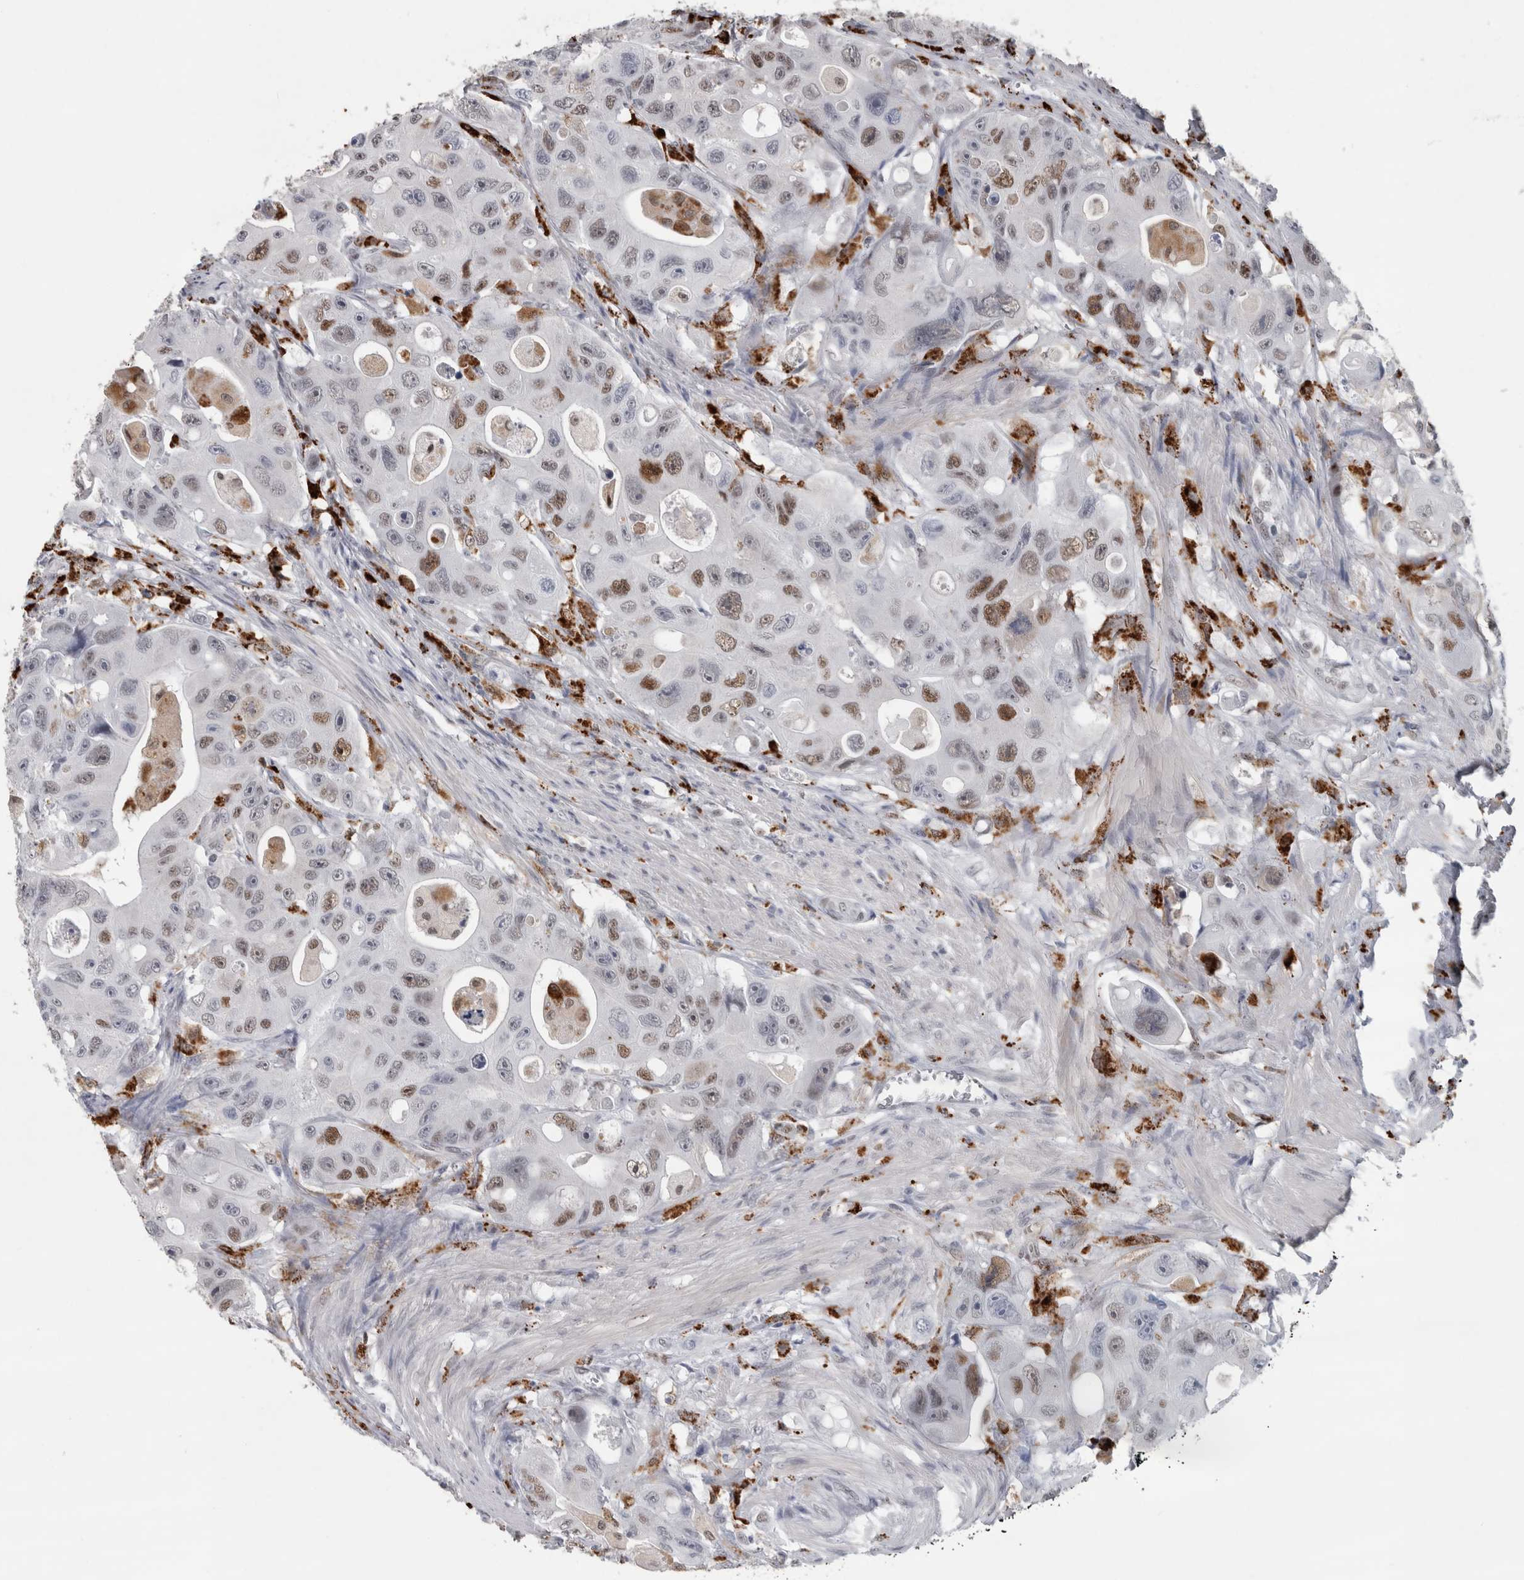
{"staining": {"intensity": "moderate", "quantity": "<25%", "location": "nuclear"}, "tissue": "colorectal cancer", "cell_type": "Tumor cells", "image_type": "cancer", "snomed": [{"axis": "morphology", "description": "Adenocarcinoma, NOS"}, {"axis": "topography", "description": "Colon"}], "caption": "A micrograph of human colorectal cancer stained for a protein demonstrates moderate nuclear brown staining in tumor cells. (DAB IHC with brightfield microscopy, high magnification).", "gene": "POLD2", "patient": {"sex": "female", "age": 46}}